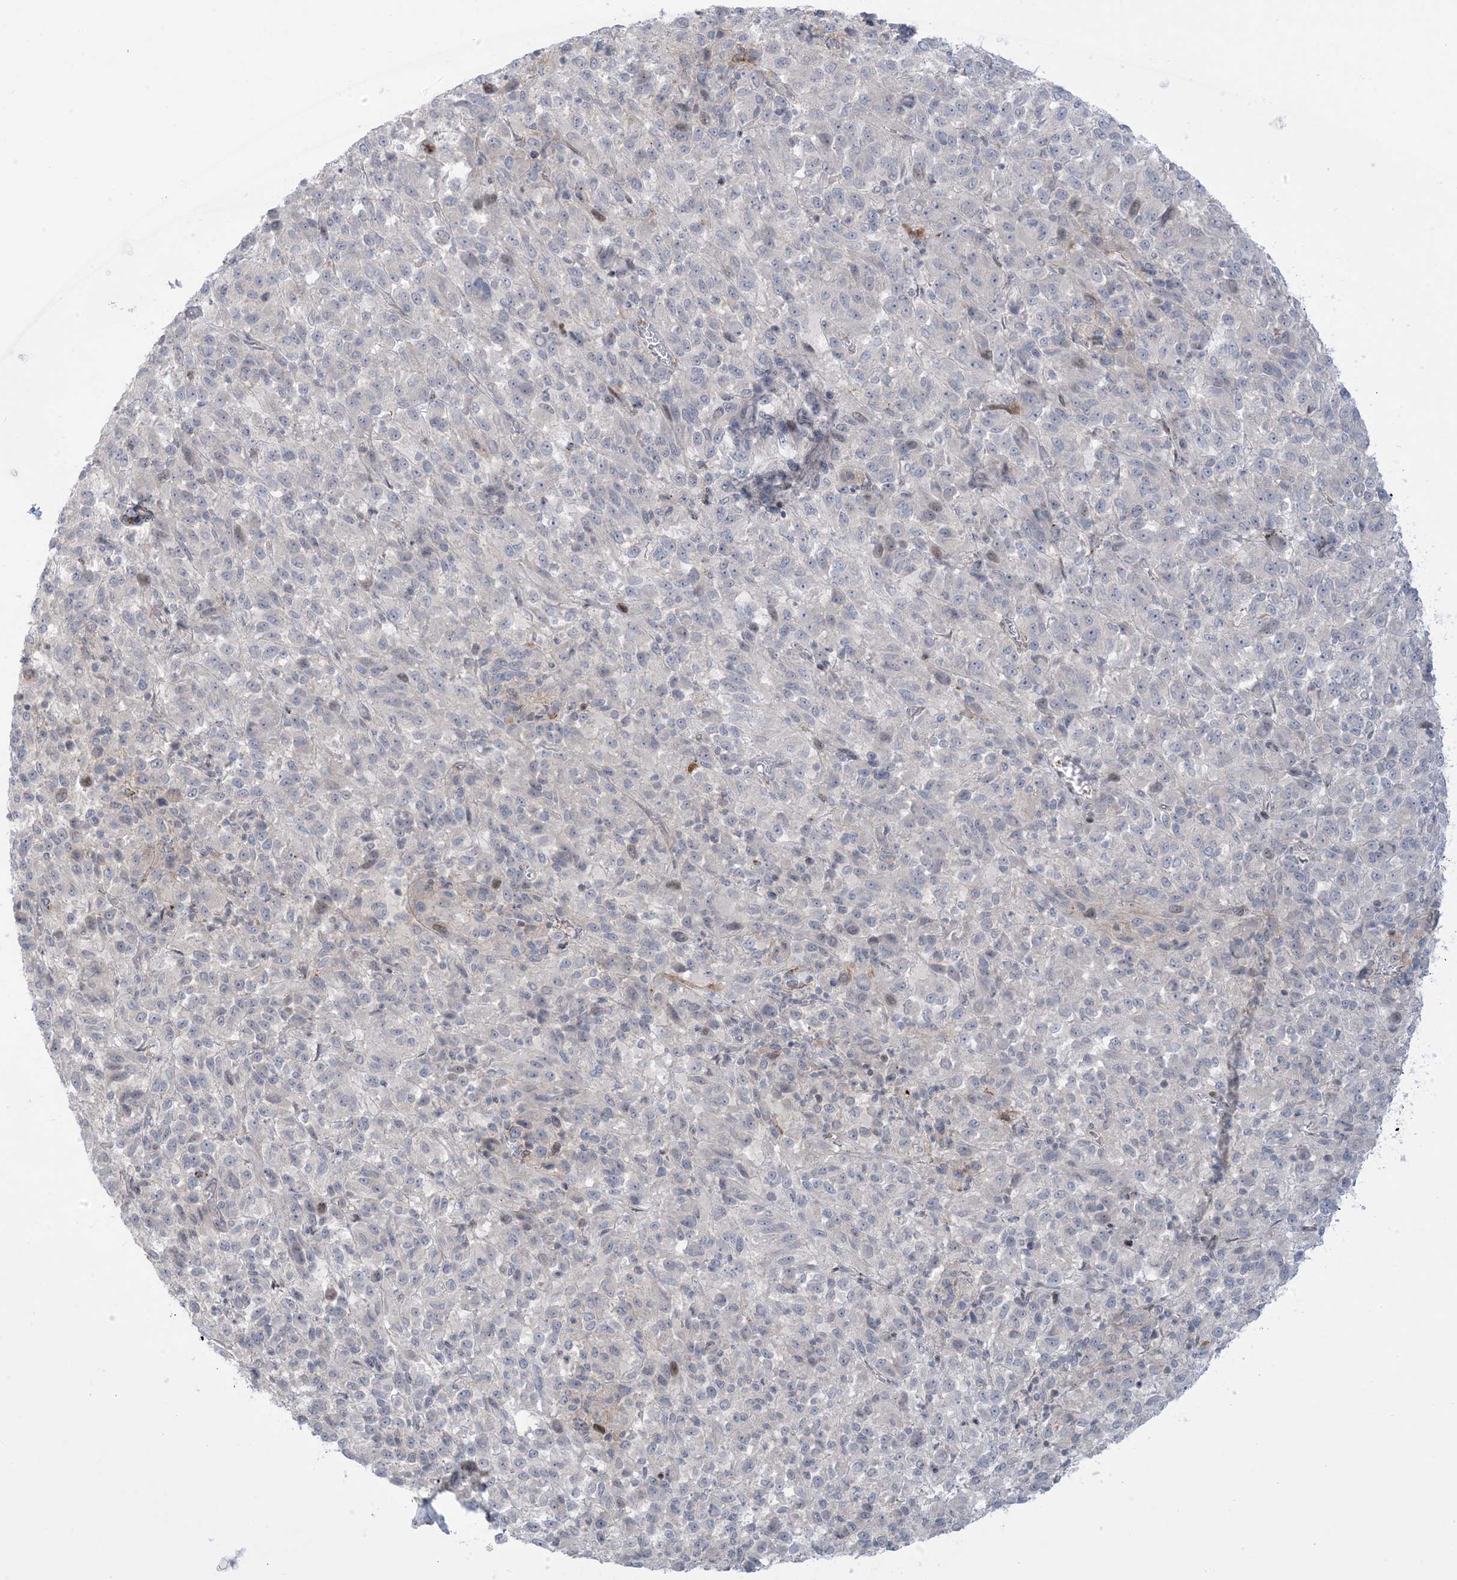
{"staining": {"intensity": "negative", "quantity": "none", "location": "none"}, "tissue": "melanoma", "cell_type": "Tumor cells", "image_type": "cancer", "snomed": [{"axis": "morphology", "description": "Malignant melanoma, Metastatic site"}, {"axis": "topography", "description": "Lung"}], "caption": "Protein analysis of malignant melanoma (metastatic site) reveals no significant positivity in tumor cells.", "gene": "AFTPH", "patient": {"sex": "male", "age": 64}}